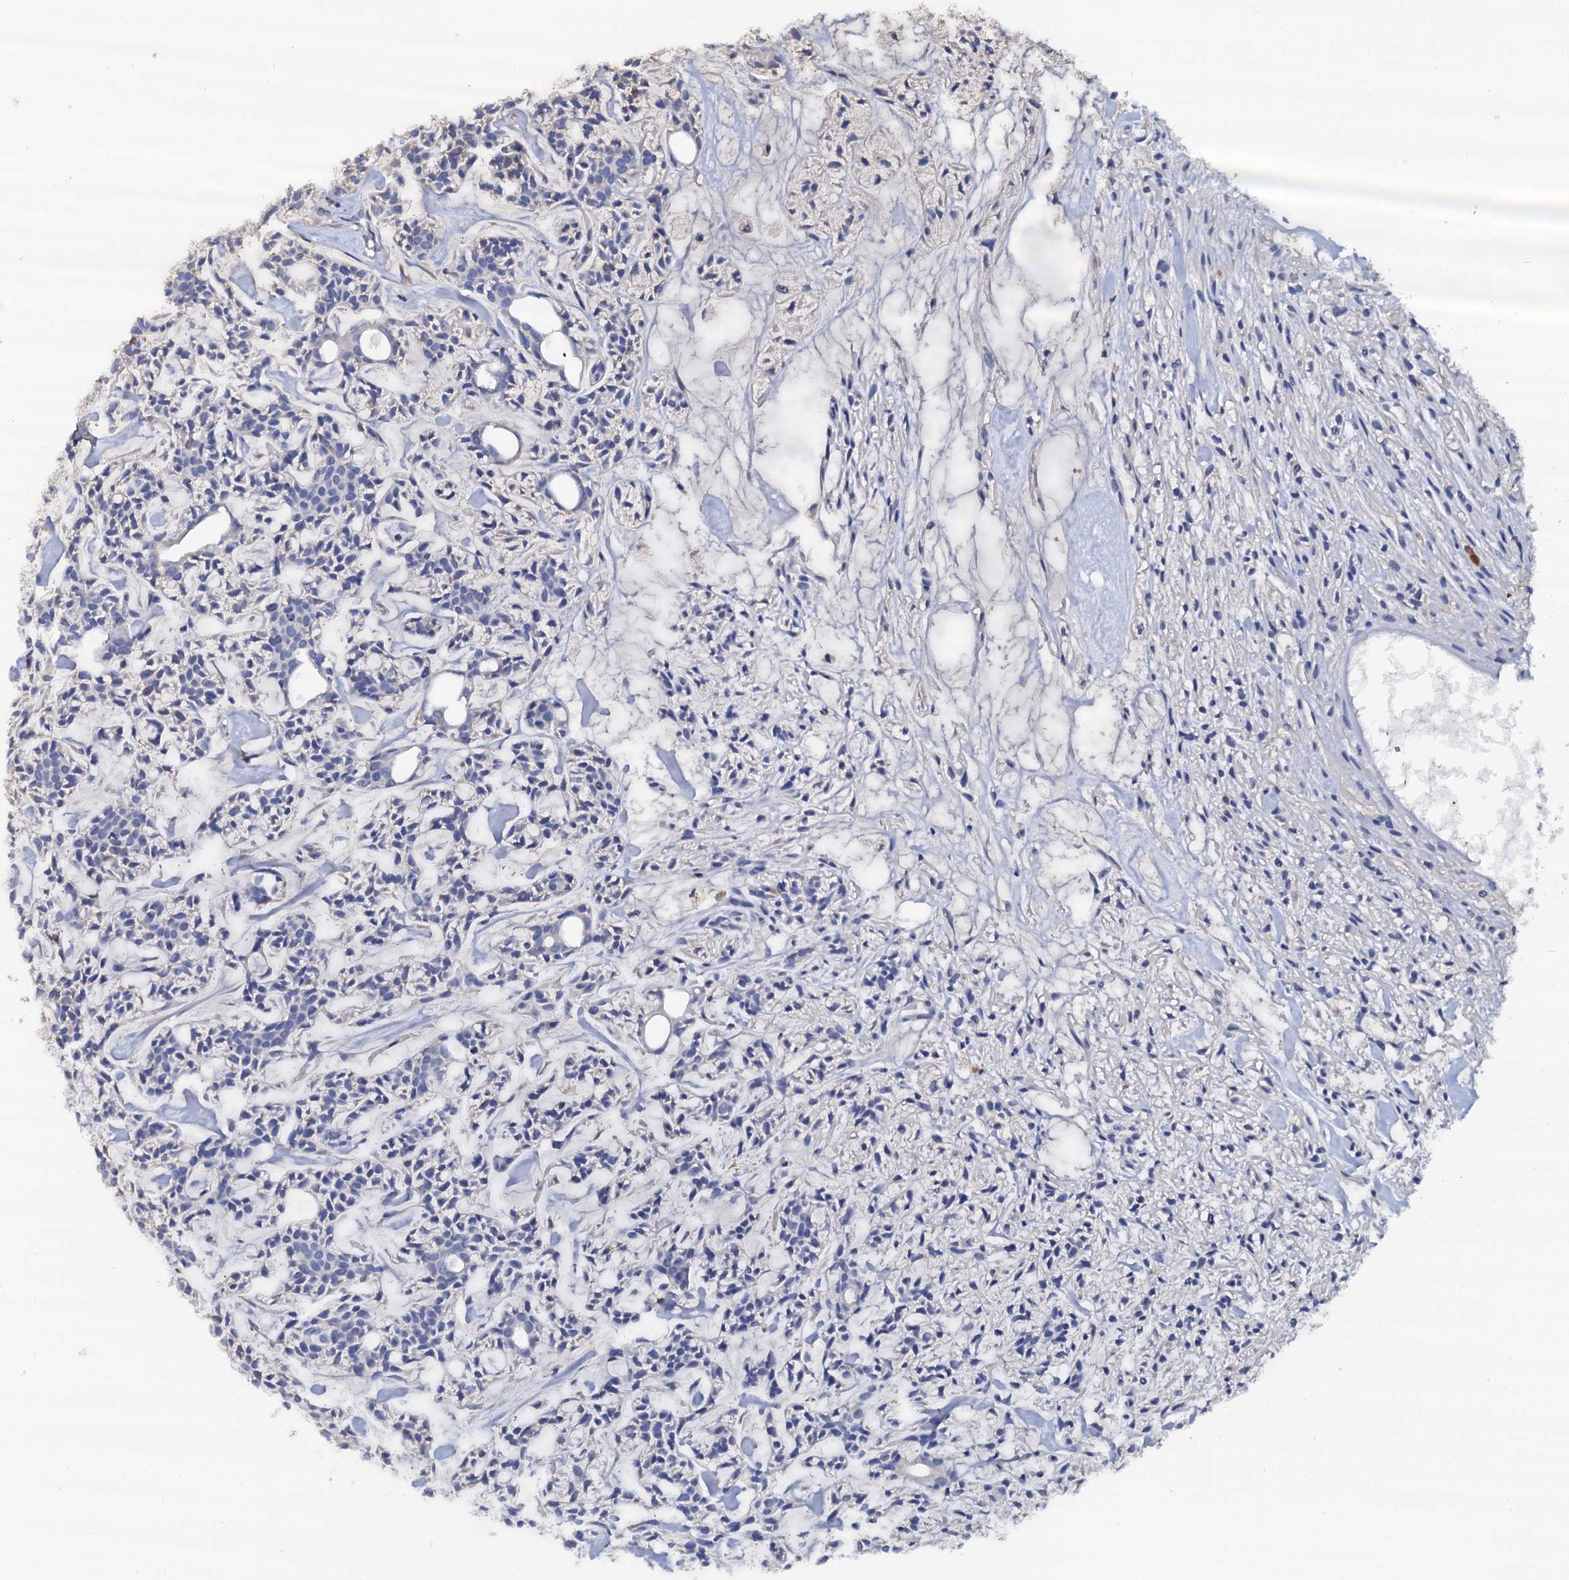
{"staining": {"intensity": "negative", "quantity": "none", "location": "none"}, "tissue": "head and neck cancer", "cell_type": "Tumor cells", "image_type": "cancer", "snomed": [{"axis": "morphology", "description": "Adenocarcinoma, NOS"}, {"axis": "topography", "description": "Salivary gland"}, {"axis": "topography", "description": "Head-Neck"}], "caption": "An immunohistochemistry micrograph of head and neck adenocarcinoma is shown. There is no staining in tumor cells of head and neck adenocarcinoma.", "gene": "AKAP3", "patient": {"sex": "male", "age": 55}}